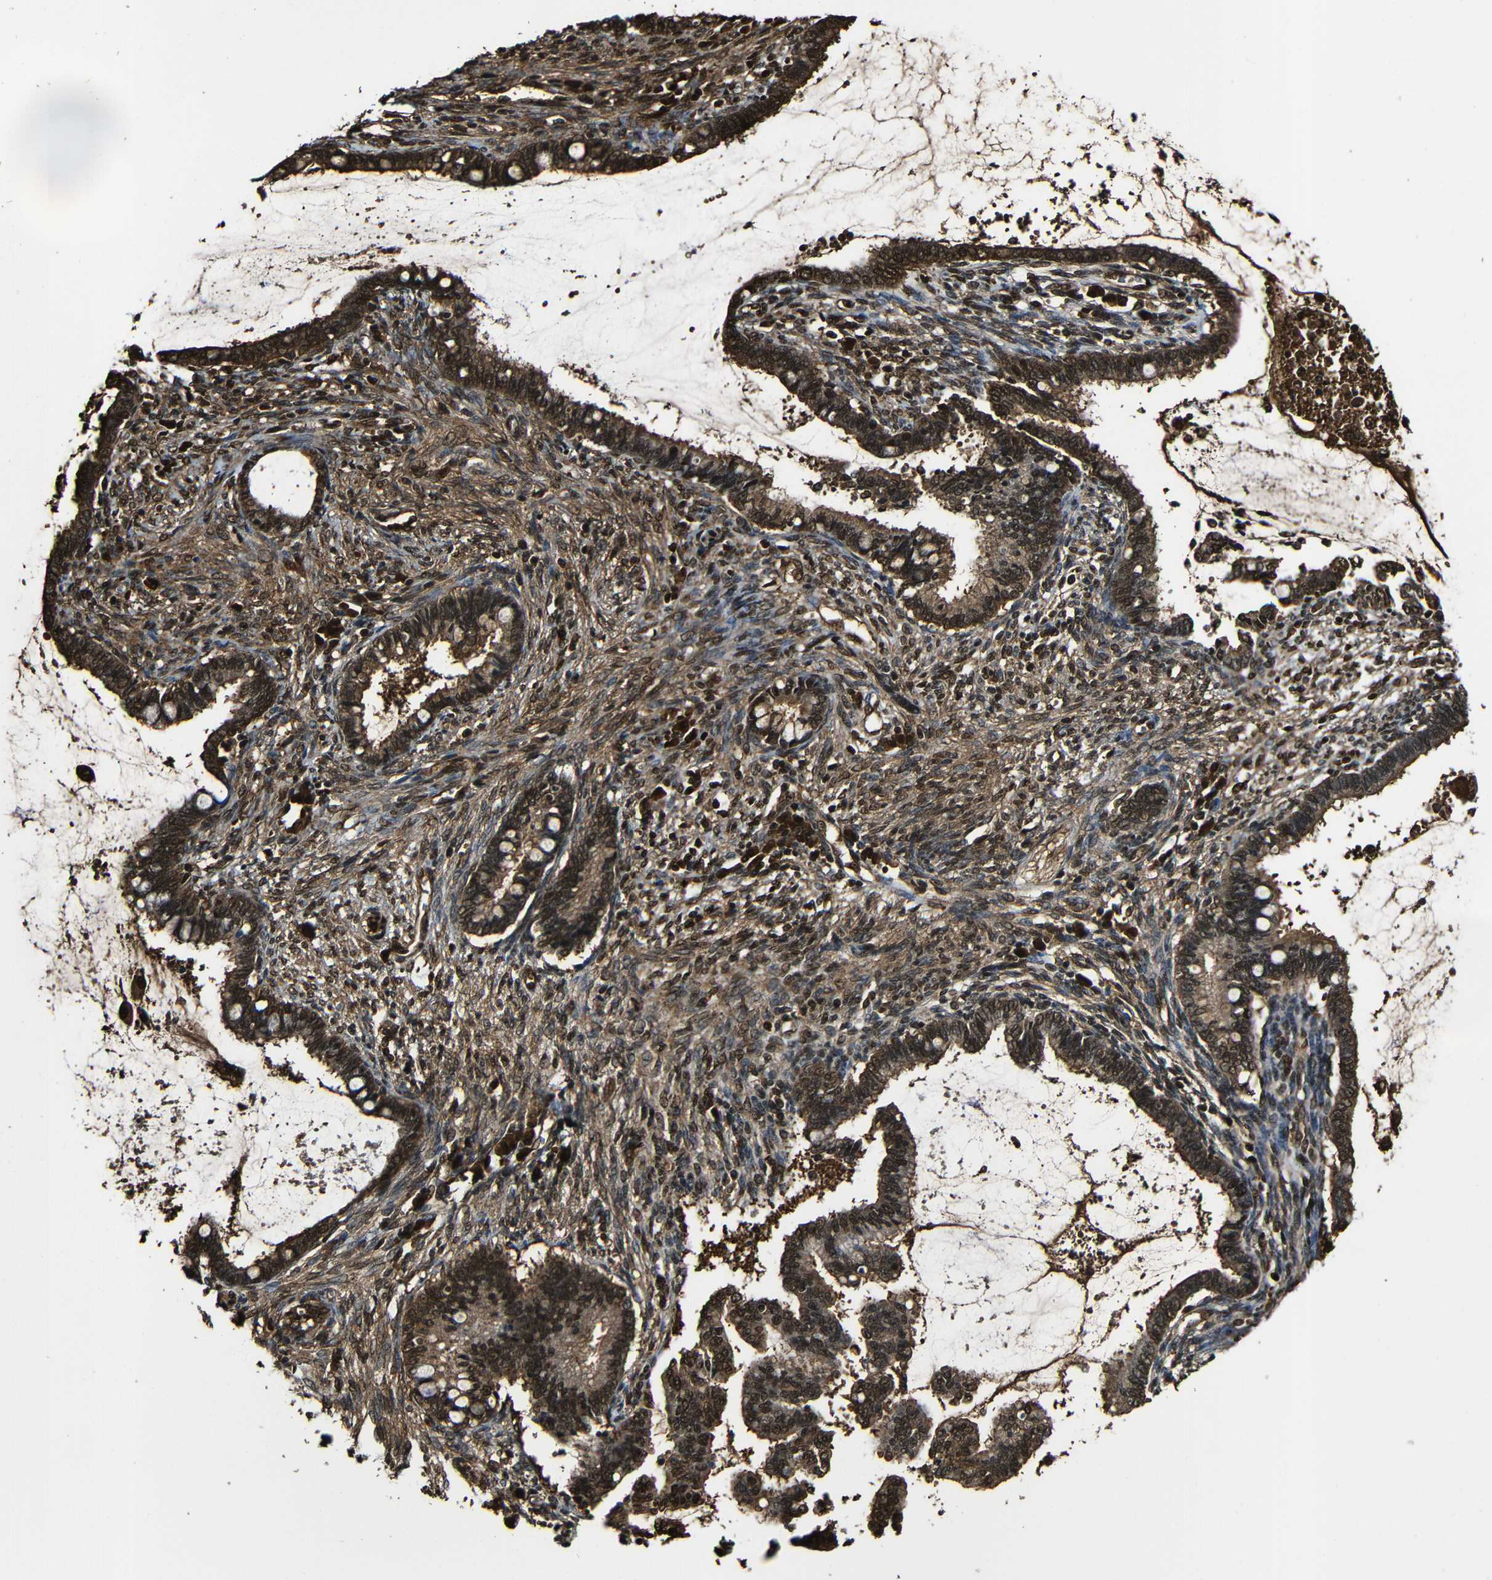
{"staining": {"intensity": "strong", "quantity": ">75%", "location": "cytoplasmic/membranous,nuclear"}, "tissue": "cervical cancer", "cell_type": "Tumor cells", "image_type": "cancer", "snomed": [{"axis": "morphology", "description": "Adenocarcinoma, NOS"}, {"axis": "topography", "description": "Cervix"}], "caption": "Strong cytoplasmic/membranous and nuclear protein staining is identified in approximately >75% of tumor cells in adenocarcinoma (cervical). Using DAB (brown) and hematoxylin (blue) stains, captured at high magnification using brightfield microscopy.", "gene": "VCP", "patient": {"sex": "female", "age": 44}}